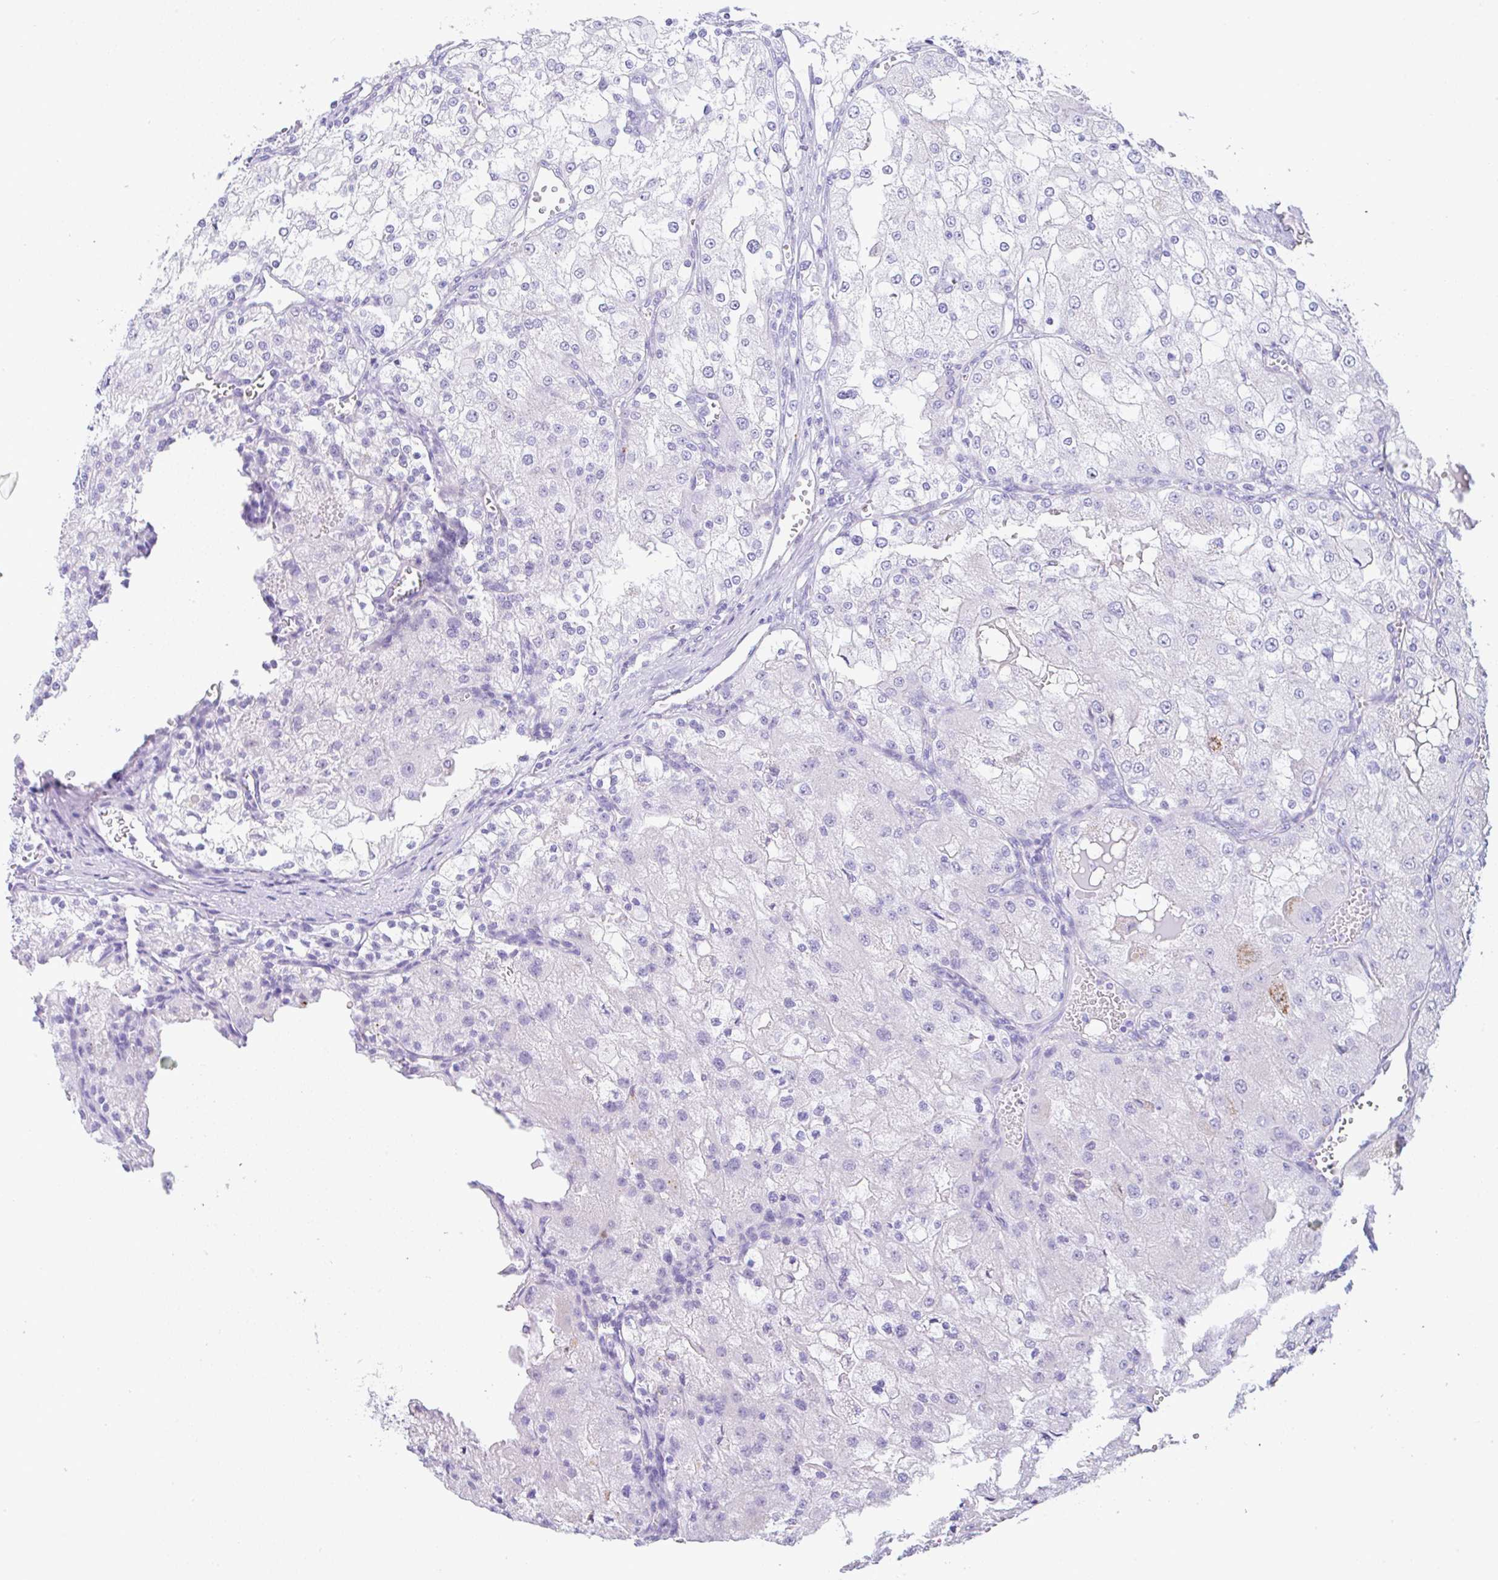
{"staining": {"intensity": "negative", "quantity": "none", "location": "none"}, "tissue": "renal cancer", "cell_type": "Tumor cells", "image_type": "cancer", "snomed": [{"axis": "morphology", "description": "Adenocarcinoma, NOS"}, {"axis": "topography", "description": "Kidney"}], "caption": "Immunohistochemistry (IHC) of renal cancer shows no positivity in tumor cells. Brightfield microscopy of immunohistochemistry (IHC) stained with DAB (brown) and hematoxylin (blue), captured at high magnification.", "gene": "NDUFAF8", "patient": {"sex": "female", "age": 74}}